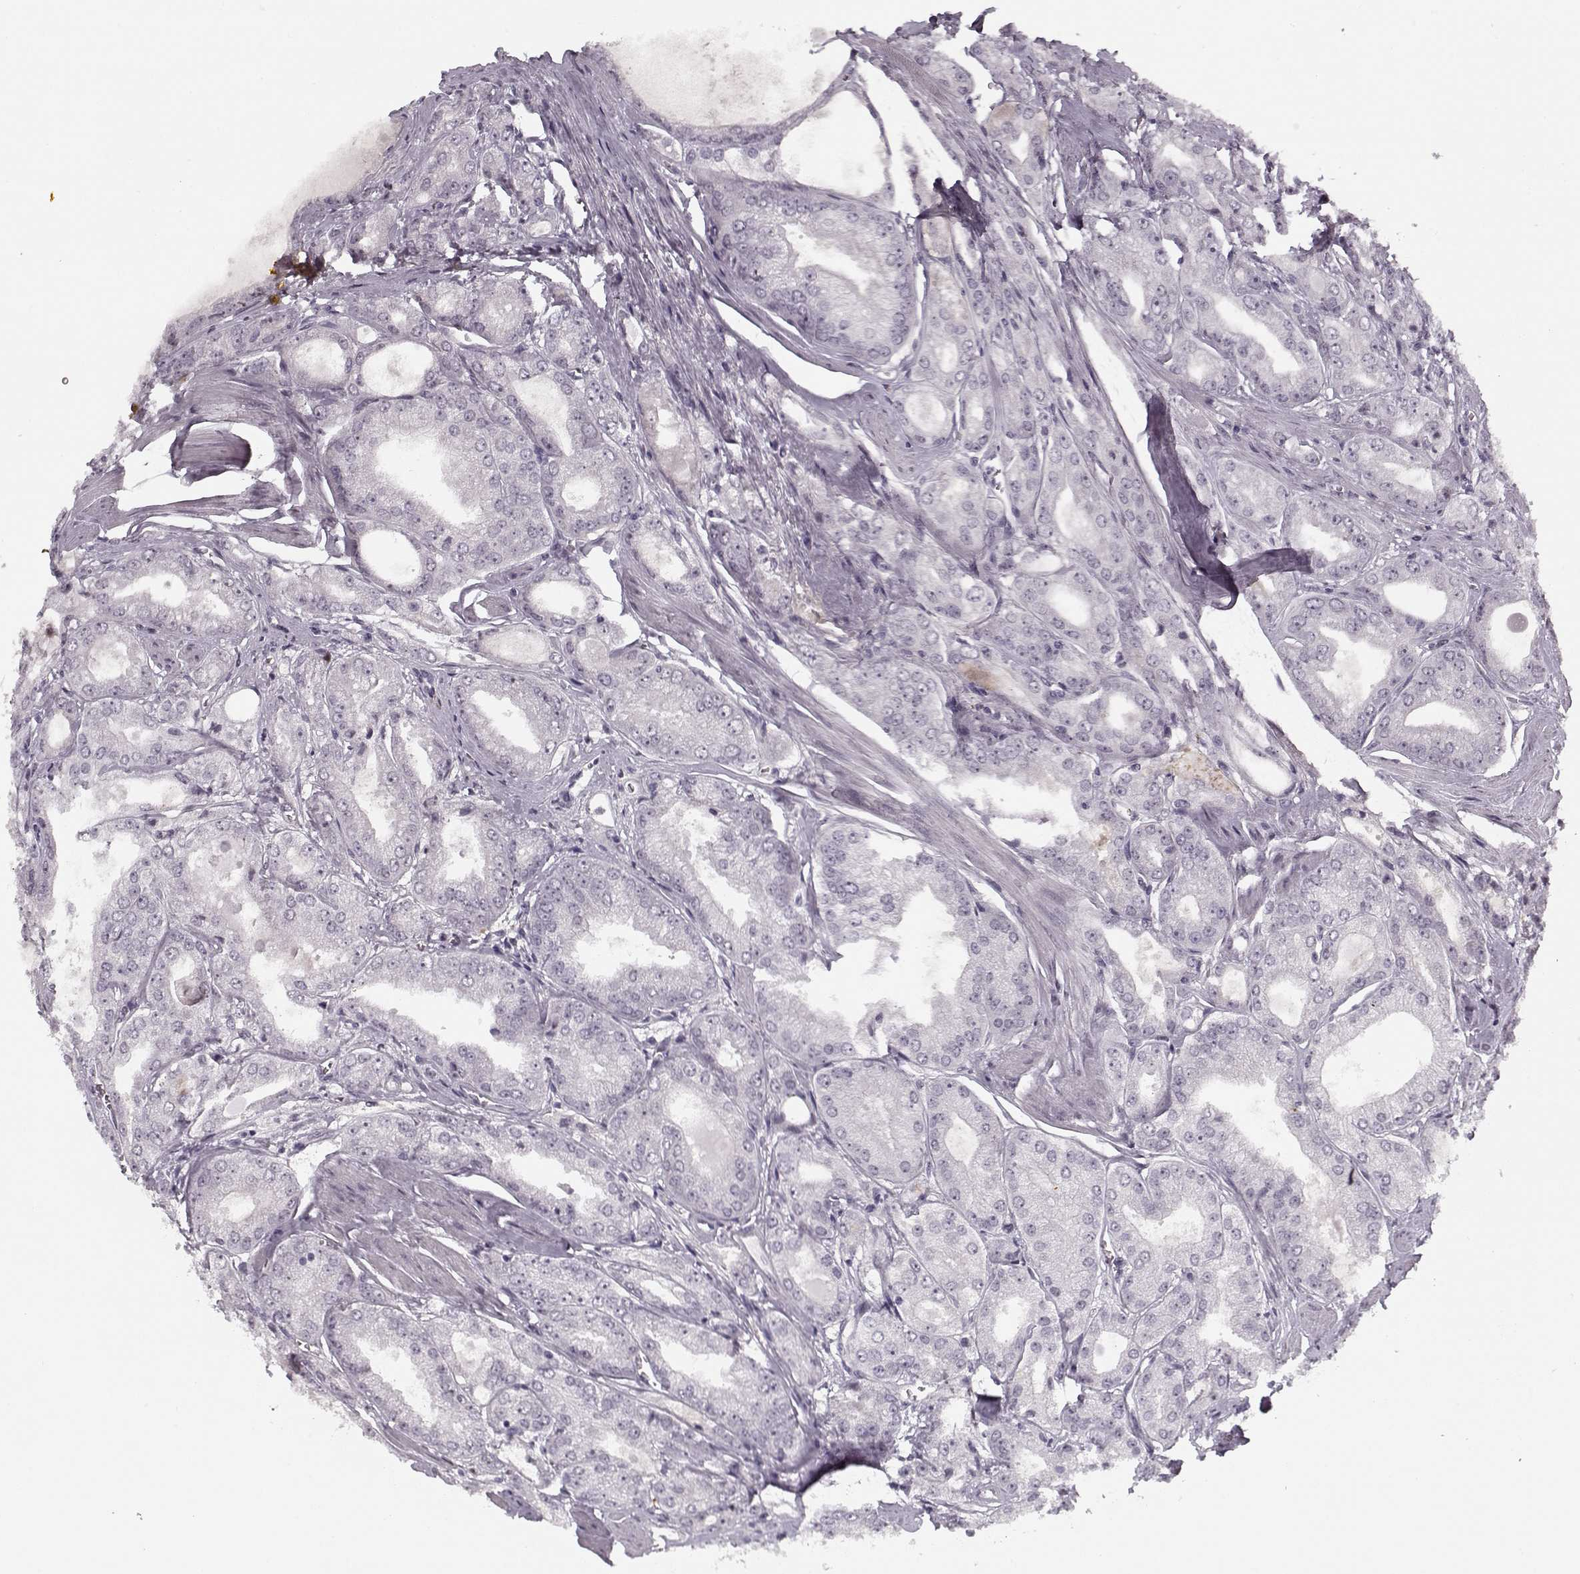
{"staining": {"intensity": "negative", "quantity": "none", "location": "none"}, "tissue": "prostate cancer", "cell_type": "Tumor cells", "image_type": "cancer", "snomed": [{"axis": "morphology", "description": "Adenocarcinoma, NOS"}, {"axis": "morphology", "description": "Adenocarcinoma, High grade"}, {"axis": "topography", "description": "Prostate"}], "caption": "A high-resolution photomicrograph shows IHC staining of prostate cancer, which demonstrates no significant positivity in tumor cells. (Brightfield microscopy of DAB (3,3'-diaminobenzidine) immunohistochemistry (IHC) at high magnification).", "gene": "DNAI3", "patient": {"sex": "male", "age": 70}}